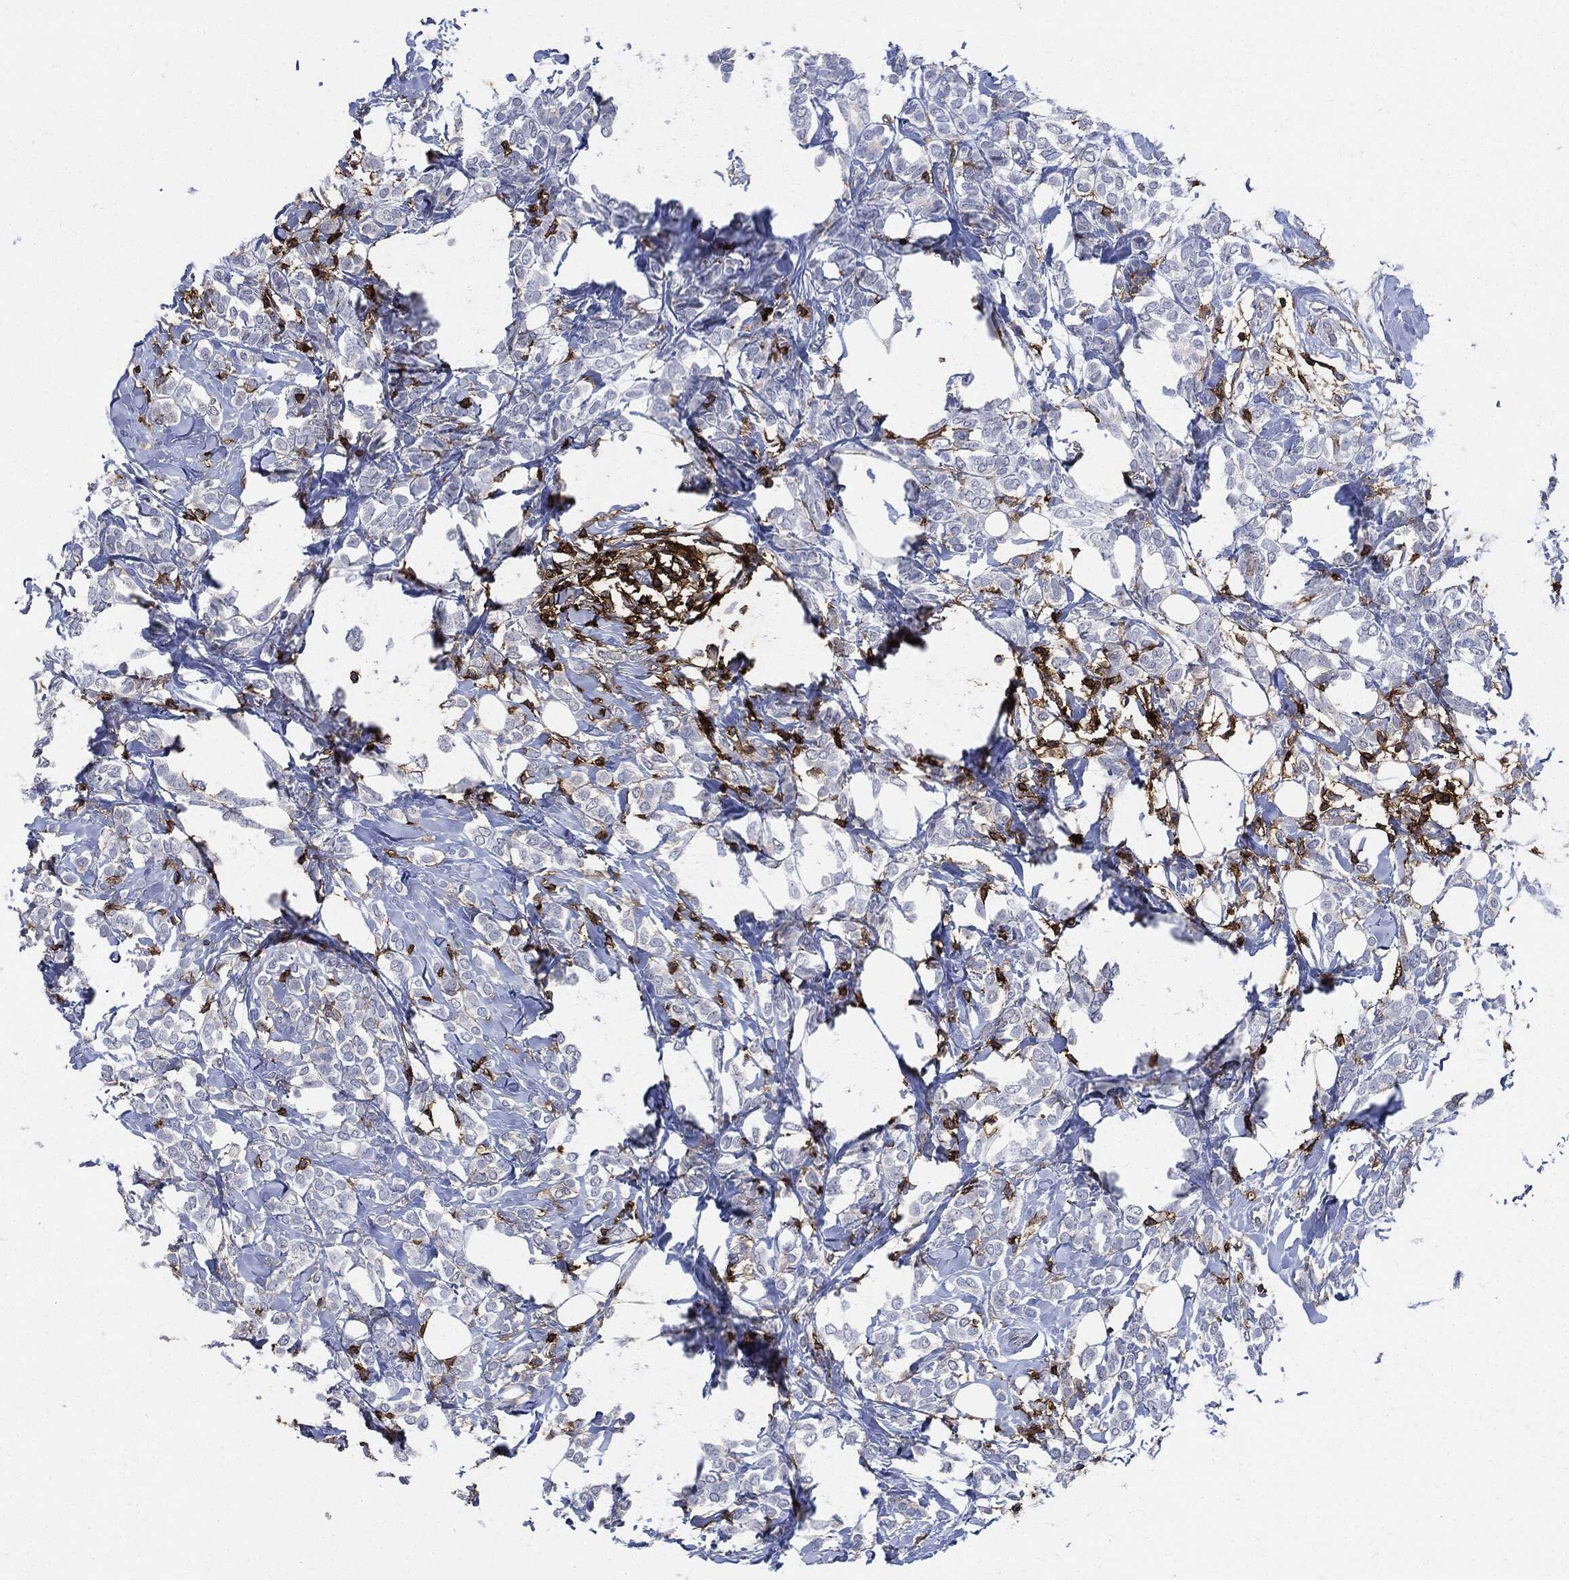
{"staining": {"intensity": "negative", "quantity": "none", "location": "none"}, "tissue": "breast cancer", "cell_type": "Tumor cells", "image_type": "cancer", "snomed": [{"axis": "morphology", "description": "Lobular carcinoma"}, {"axis": "topography", "description": "Breast"}], "caption": "DAB (3,3'-diaminobenzidine) immunohistochemical staining of breast cancer reveals no significant expression in tumor cells.", "gene": "PTPRC", "patient": {"sex": "female", "age": 49}}